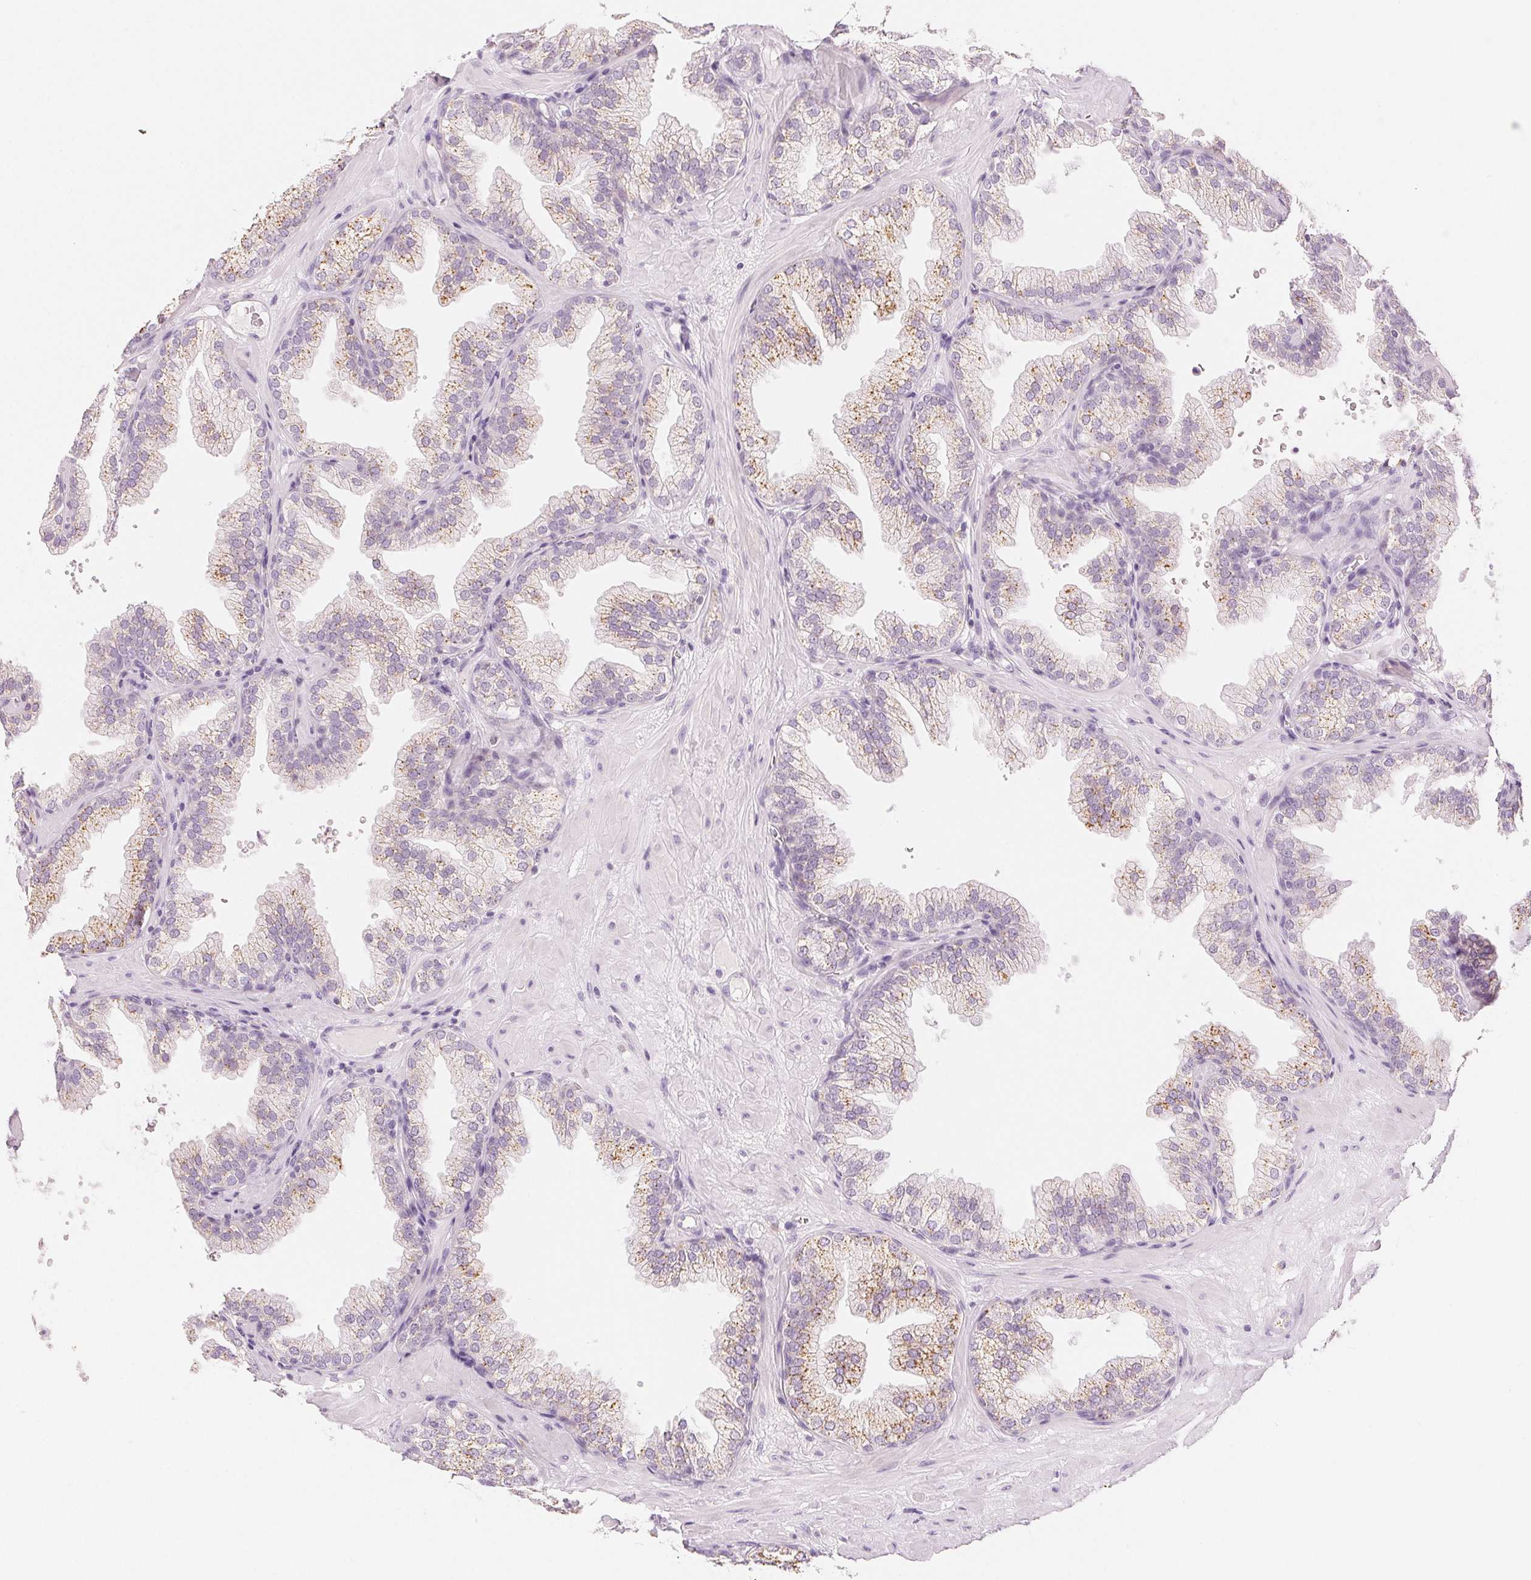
{"staining": {"intensity": "weak", "quantity": "<25%", "location": "cytoplasmic/membranous"}, "tissue": "prostate", "cell_type": "Glandular cells", "image_type": "normal", "snomed": [{"axis": "morphology", "description": "Normal tissue, NOS"}, {"axis": "topography", "description": "Prostate"}], "caption": "The histopathology image reveals no significant staining in glandular cells of prostate.", "gene": "SLC5A2", "patient": {"sex": "male", "age": 37}}